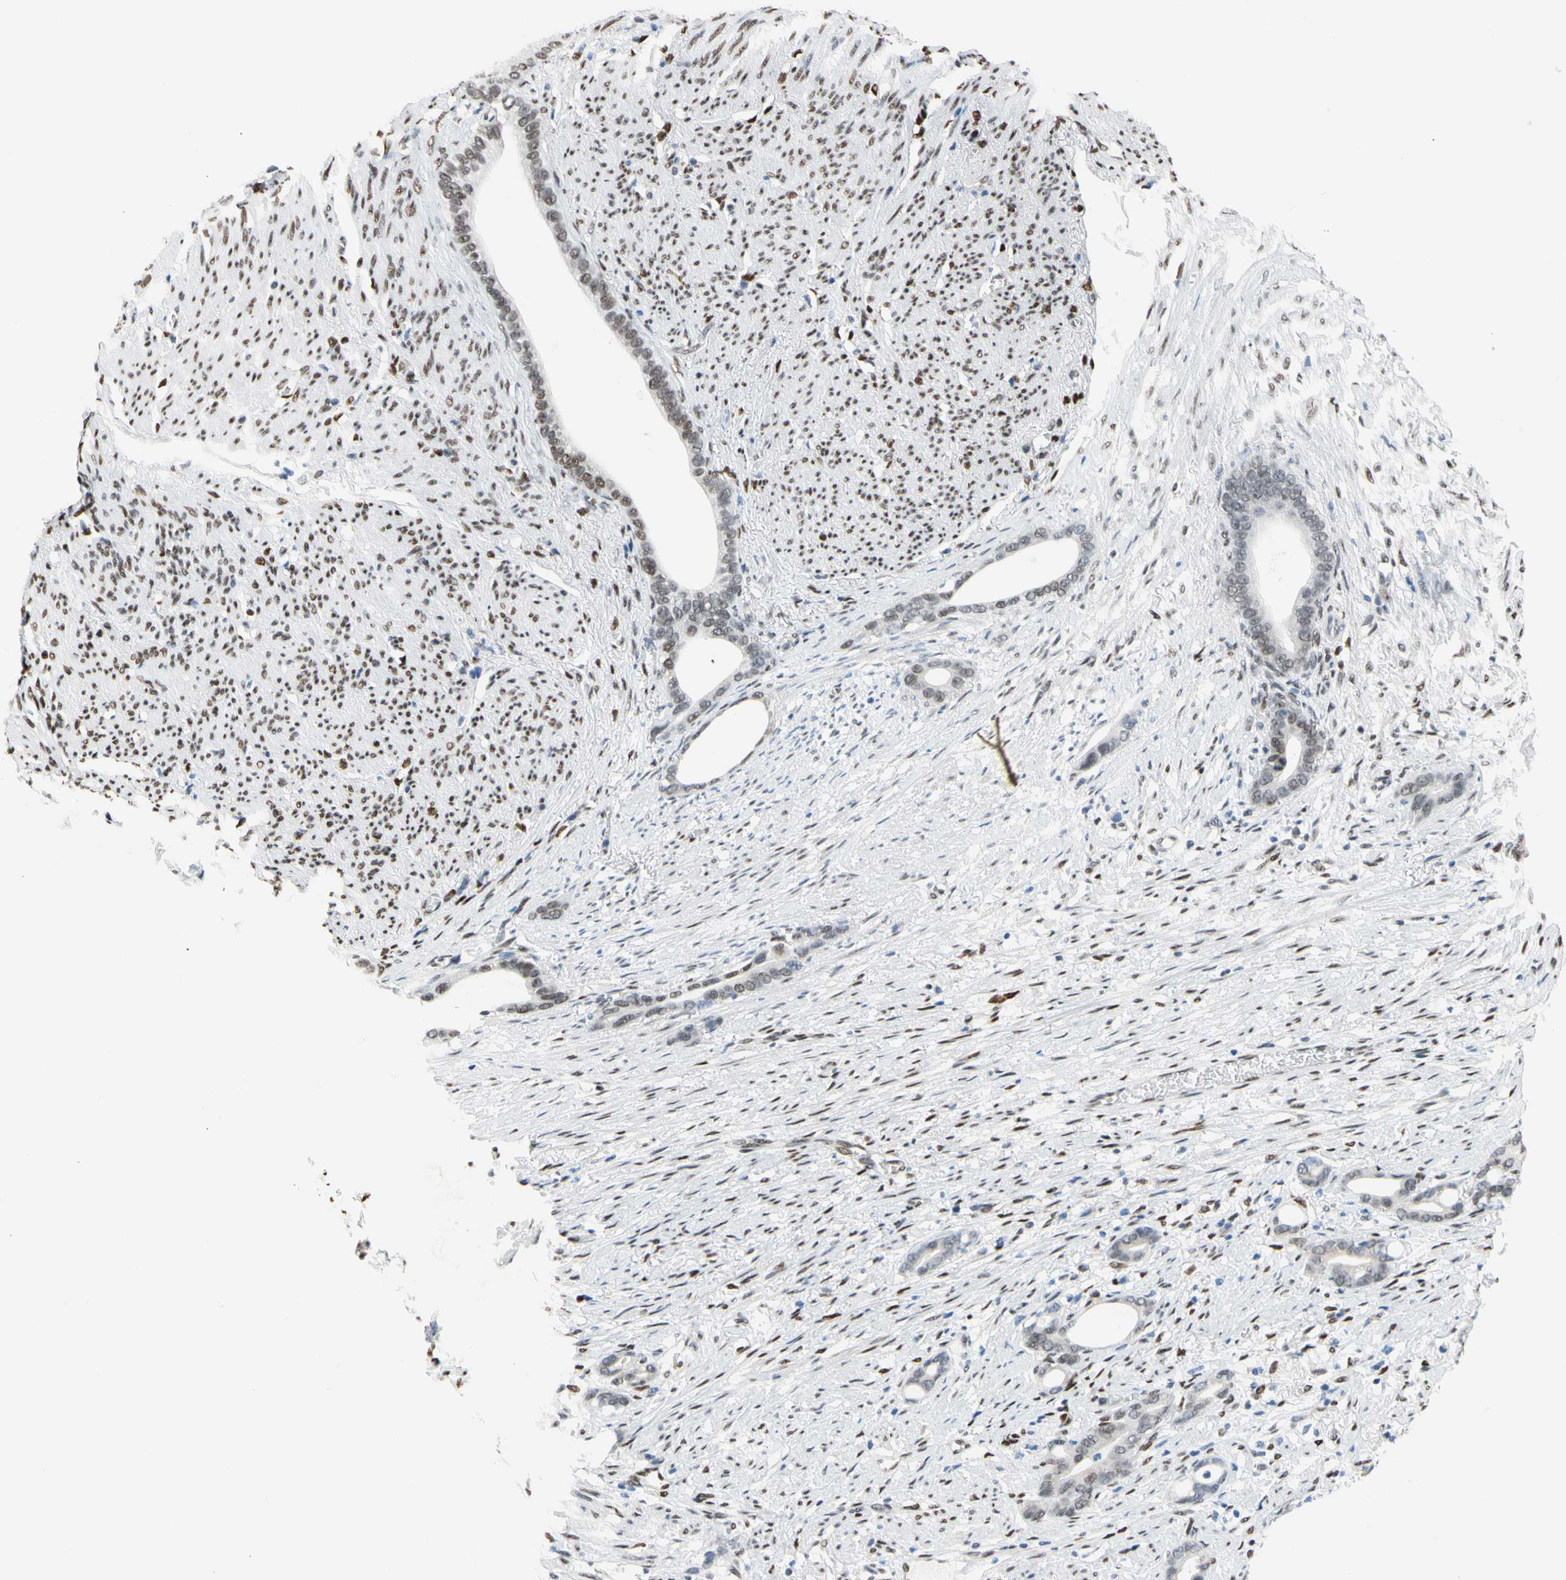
{"staining": {"intensity": "weak", "quantity": "25%-75%", "location": "nuclear"}, "tissue": "stomach cancer", "cell_type": "Tumor cells", "image_type": "cancer", "snomed": [{"axis": "morphology", "description": "Adenocarcinoma, NOS"}, {"axis": "topography", "description": "Stomach"}], "caption": "Immunohistochemical staining of stomach adenocarcinoma displays low levels of weak nuclear staining in approximately 25%-75% of tumor cells. Immunohistochemistry stains the protein in brown and the nuclei are stained blue.", "gene": "NFIA", "patient": {"sex": "female", "age": 75}}